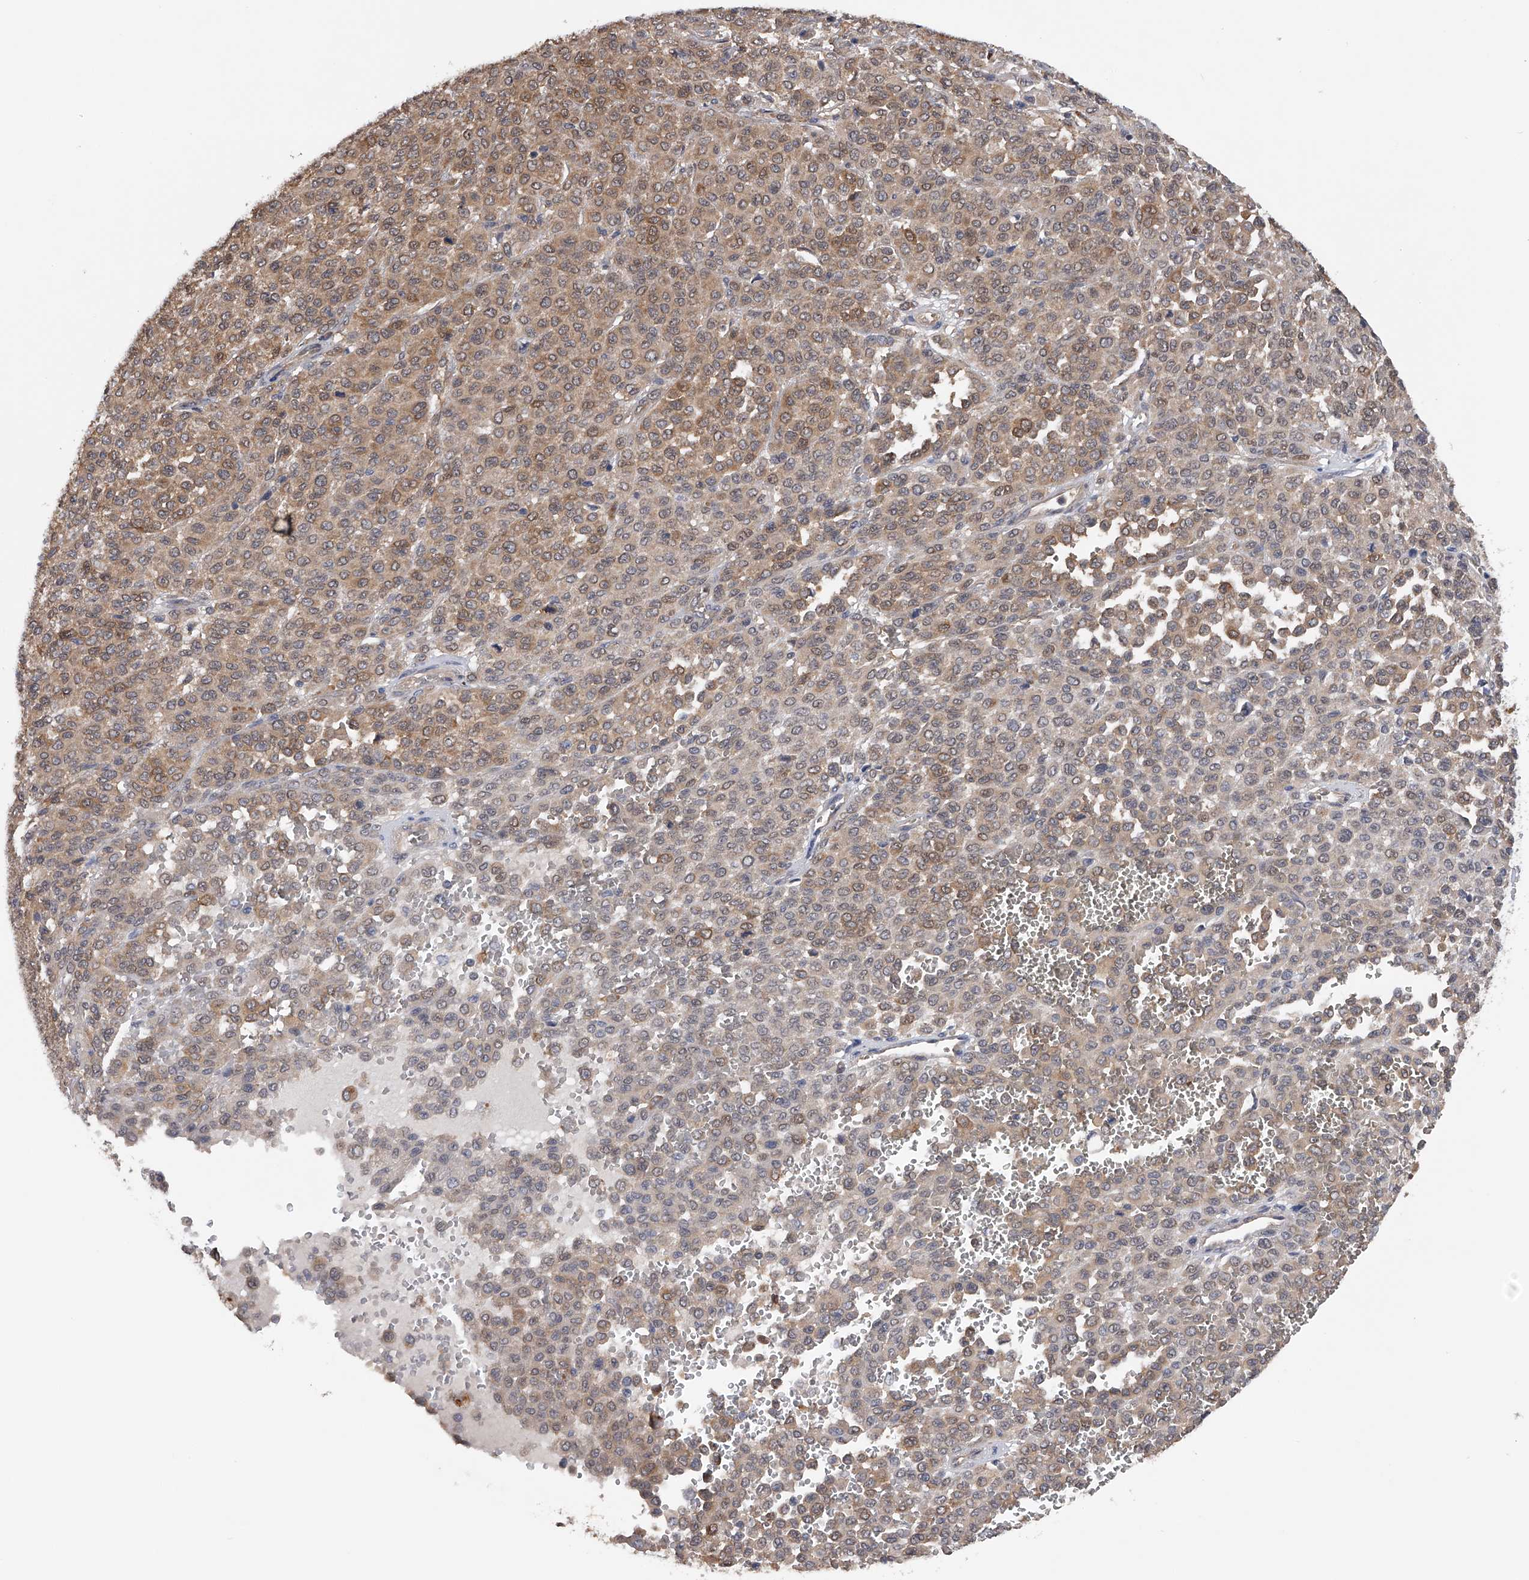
{"staining": {"intensity": "weak", "quantity": "25%-75%", "location": "cytoplasmic/membranous"}, "tissue": "melanoma", "cell_type": "Tumor cells", "image_type": "cancer", "snomed": [{"axis": "morphology", "description": "Malignant melanoma, Metastatic site"}, {"axis": "topography", "description": "Pancreas"}], "caption": "Weak cytoplasmic/membranous positivity is seen in approximately 25%-75% of tumor cells in malignant melanoma (metastatic site). Using DAB (brown) and hematoxylin (blue) stains, captured at high magnification using brightfield microscopy.", "gene": "CFAP298", "patient": {"sex": "female", "age": 30}}